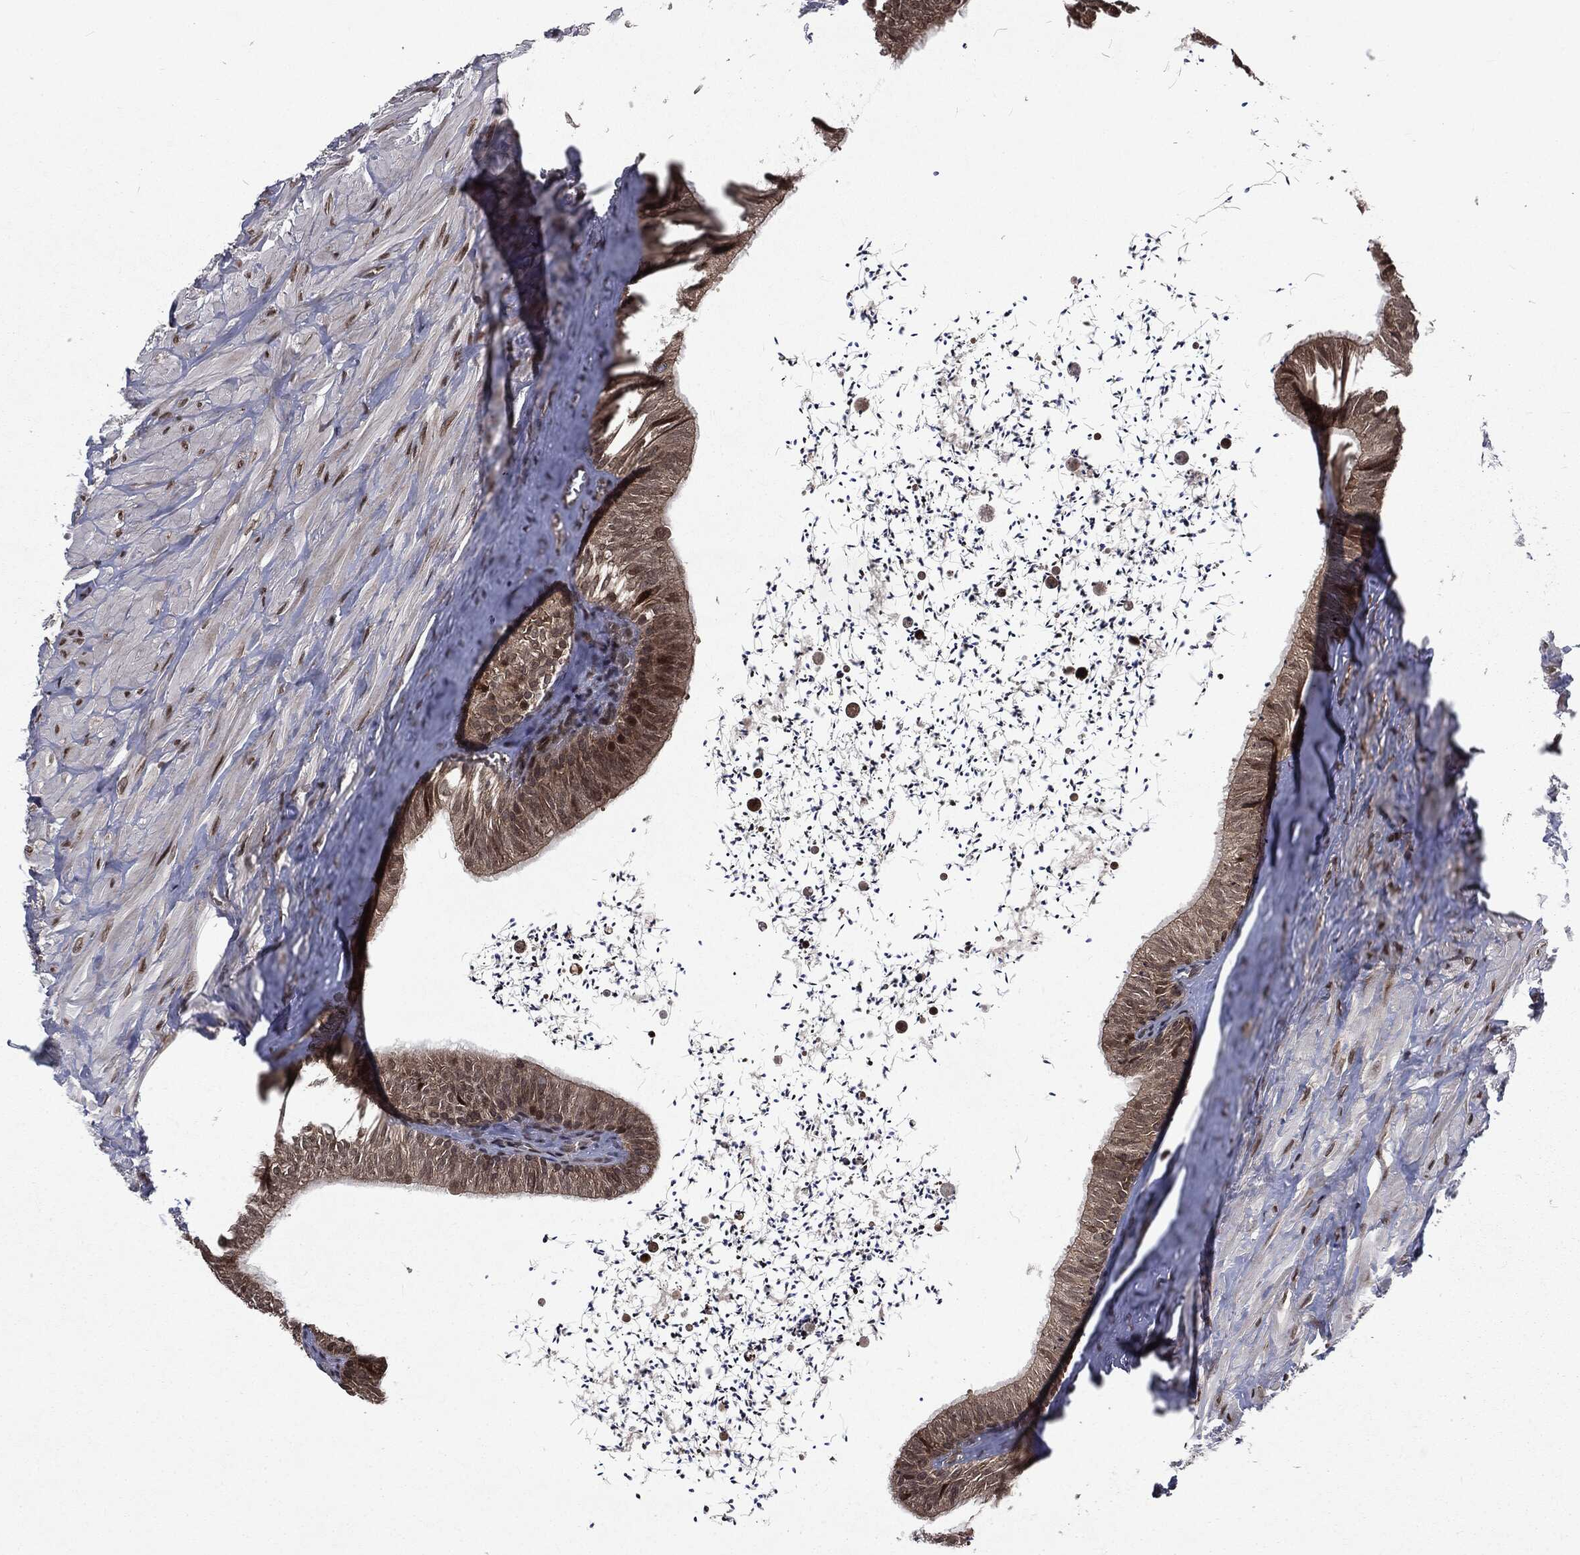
{"staining": {"intensity": "strong", "quantity": "<25%", "location": "nuclear"}, "tissue": "epididymis", "cell_type": "Glandular cells", "image_type": "normal", "snomed": [{"axis": "morphology", "description": "Normal tissue, NOS"}, {"axis": "topography", "description": "Epididymis"}], "caption": "An immunohistochemistry micrograph of normal tissue is shown. Protein staining in brown labels strong nuclear positivity in epididymis within glandular cells.", "gene": "STAU2", "patient": {"sex": "male", "age": 32}}